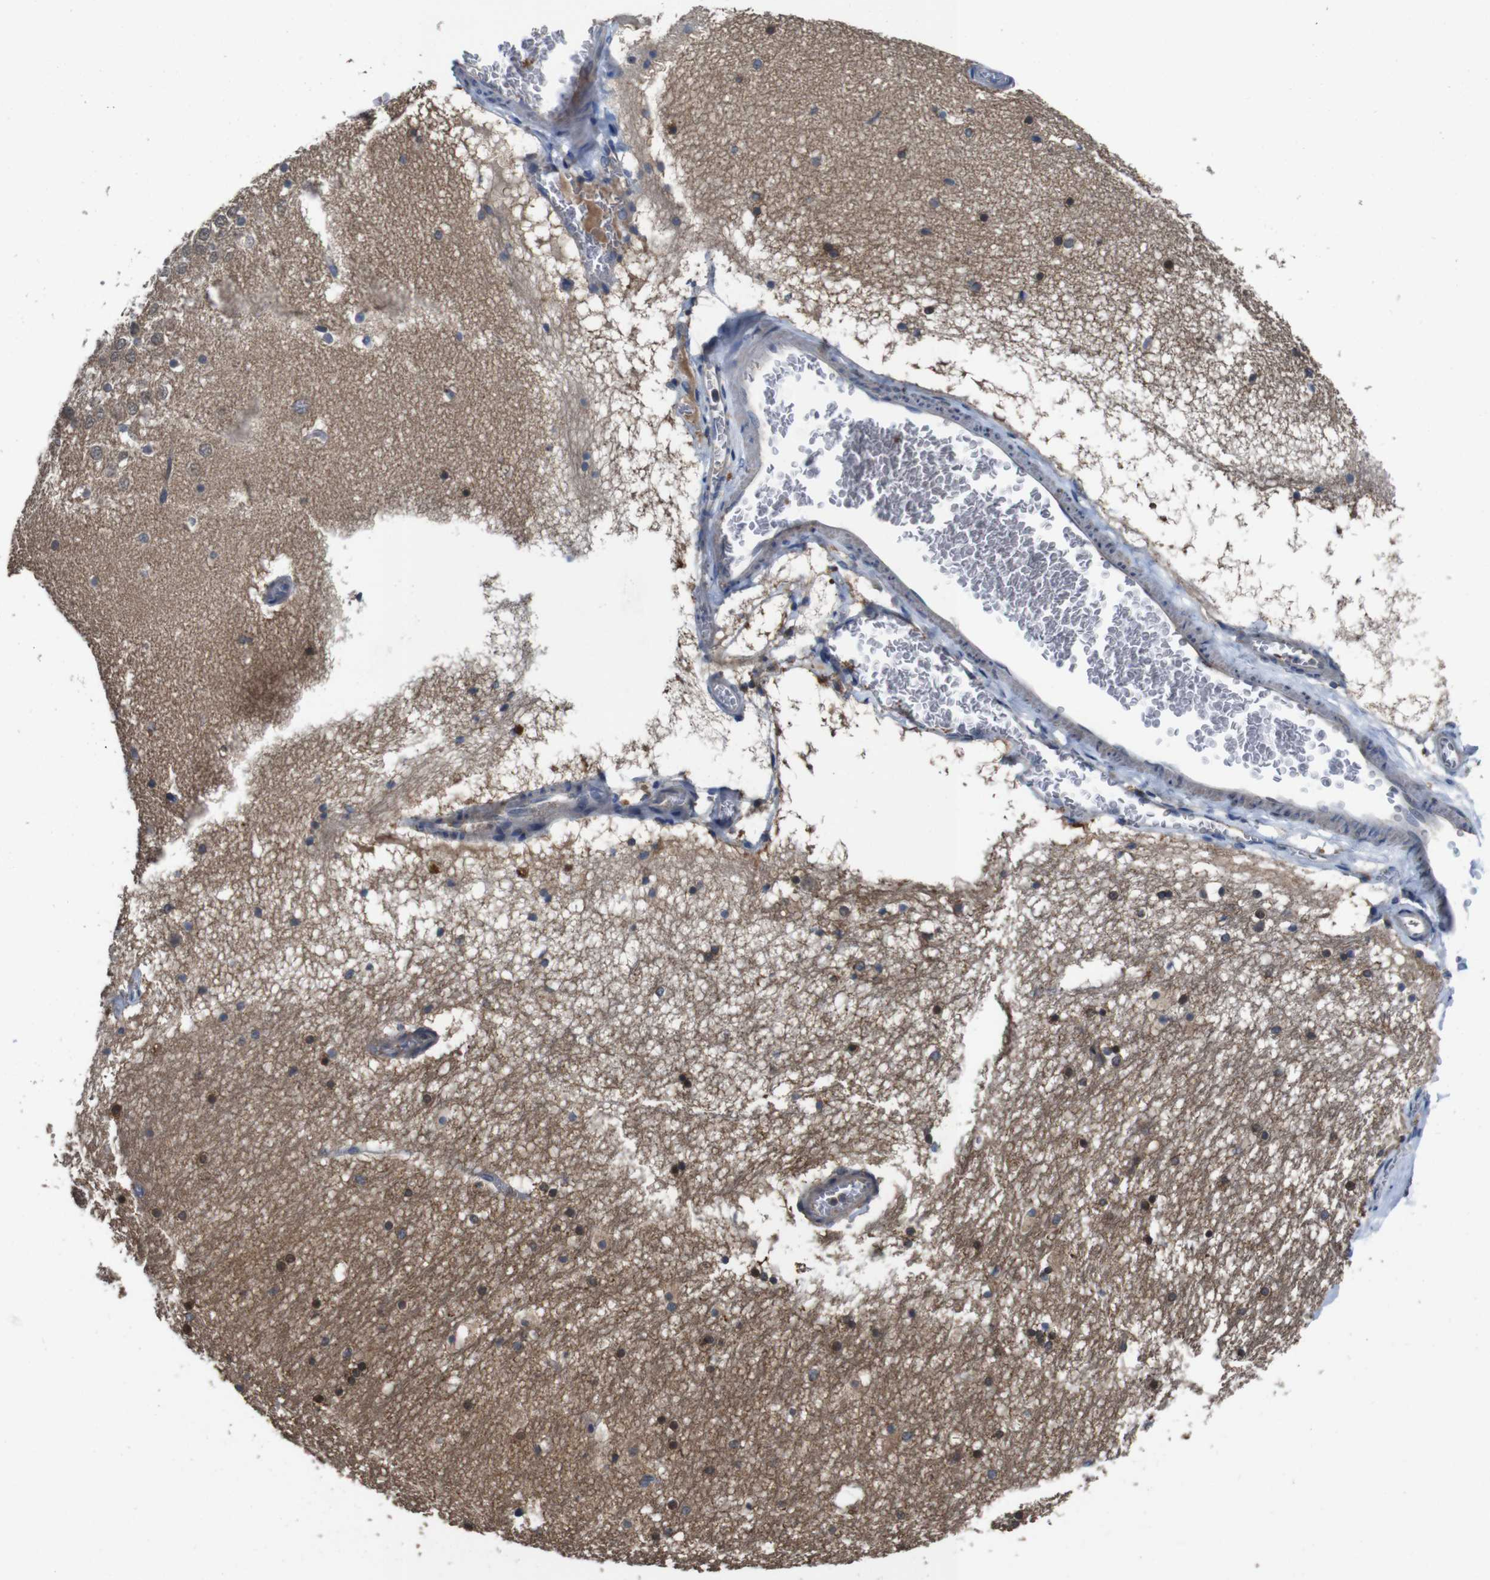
{"staining": {"intensity": "moderate", "quantity": "25%-75%", "location": "cytoplasmic/membranous"}, "tissue": "hippocampus", "cell_type": "Glial cells", "image_type": "normal", "snomed": [{"axis": "morphology", "description": "Normal tissue, NOS"}, {"axis": "topography", "description": "Hippocampus"}], "caption": "A high-resolution histopathology image shows immunohistochemistry staining of unremarkable hippocampus, which displays moderate cytoplasmic/membranous staining in about 25%-75% of glial cells.", "gene": "GLIPR1", "patient": {"sex": "male", "age": 45}}